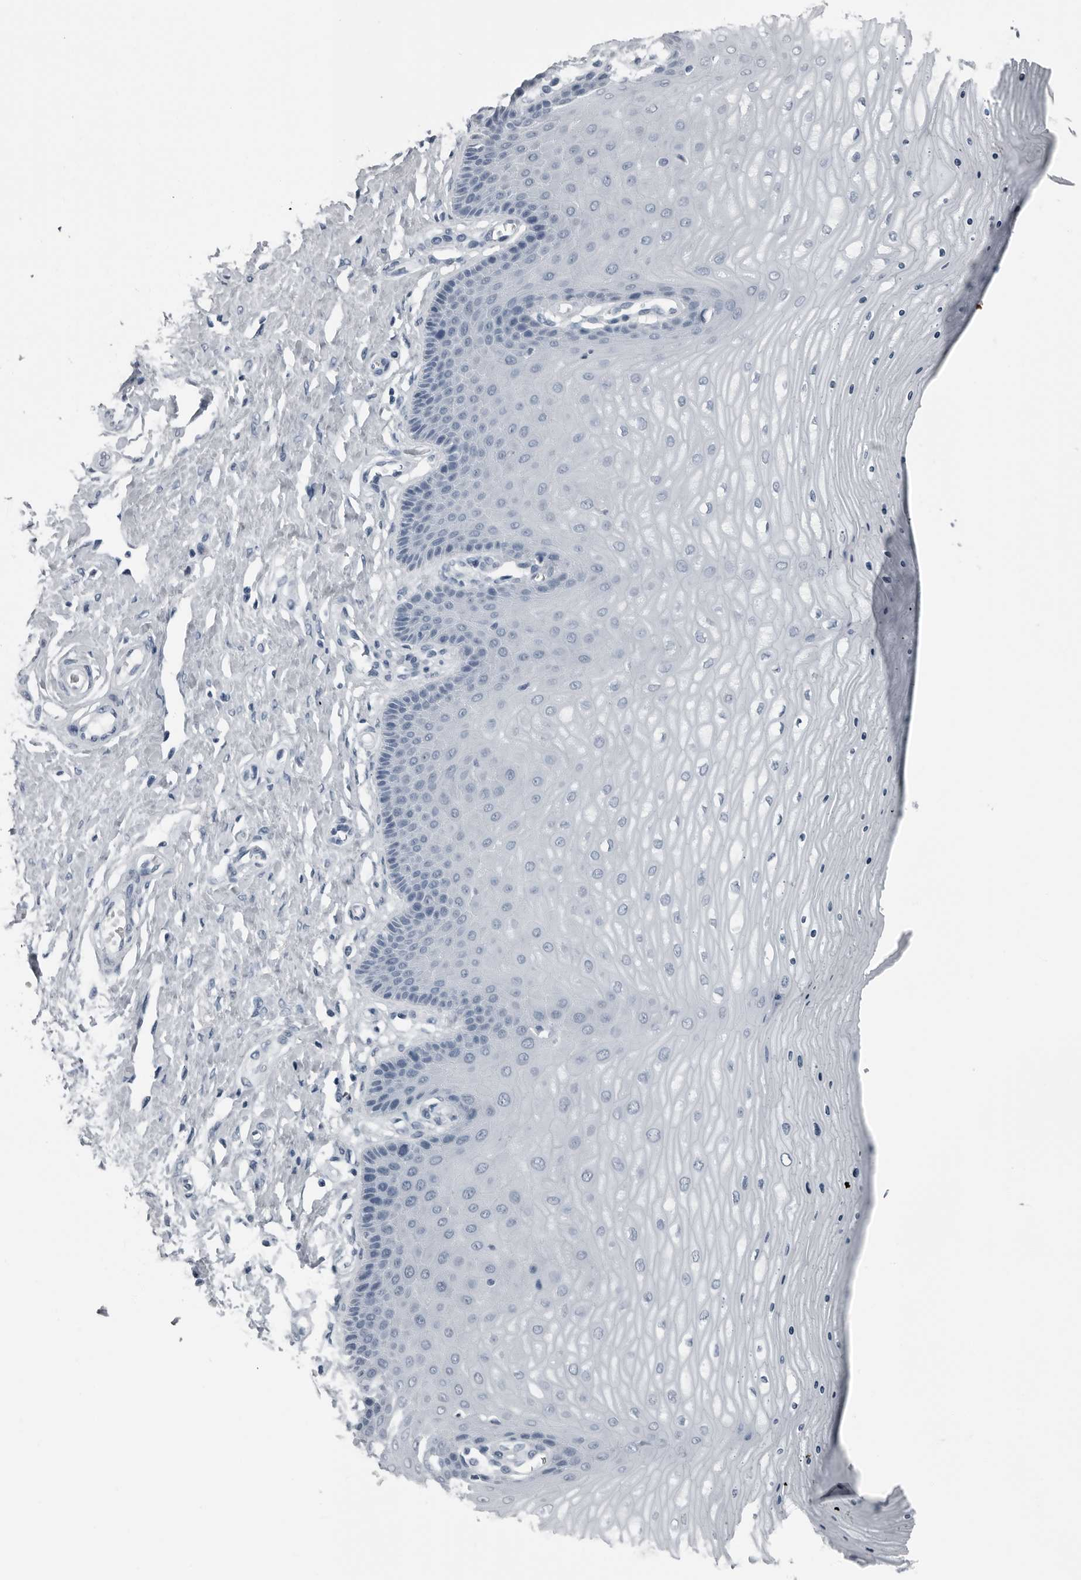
{"staining": {"intensity": "negative", "quantity": "none", "location": "none"}, "tissue": "cervix", "cell_type": "Glandular cells", "image_type": "normal", "snomed": [{"axis": "morphology", "description": "Normal tissue, NOS"}, {"axis": "topography", "description": "Cervix"}], "caption": "Glandular cells are negative for protein expression in unremarkable human cervix. (Brightfield microscopy of DAB immunohistochemistry at high magnification).", "gene": "PRSS1", "patient": {"sex": "female", "age": 55}}